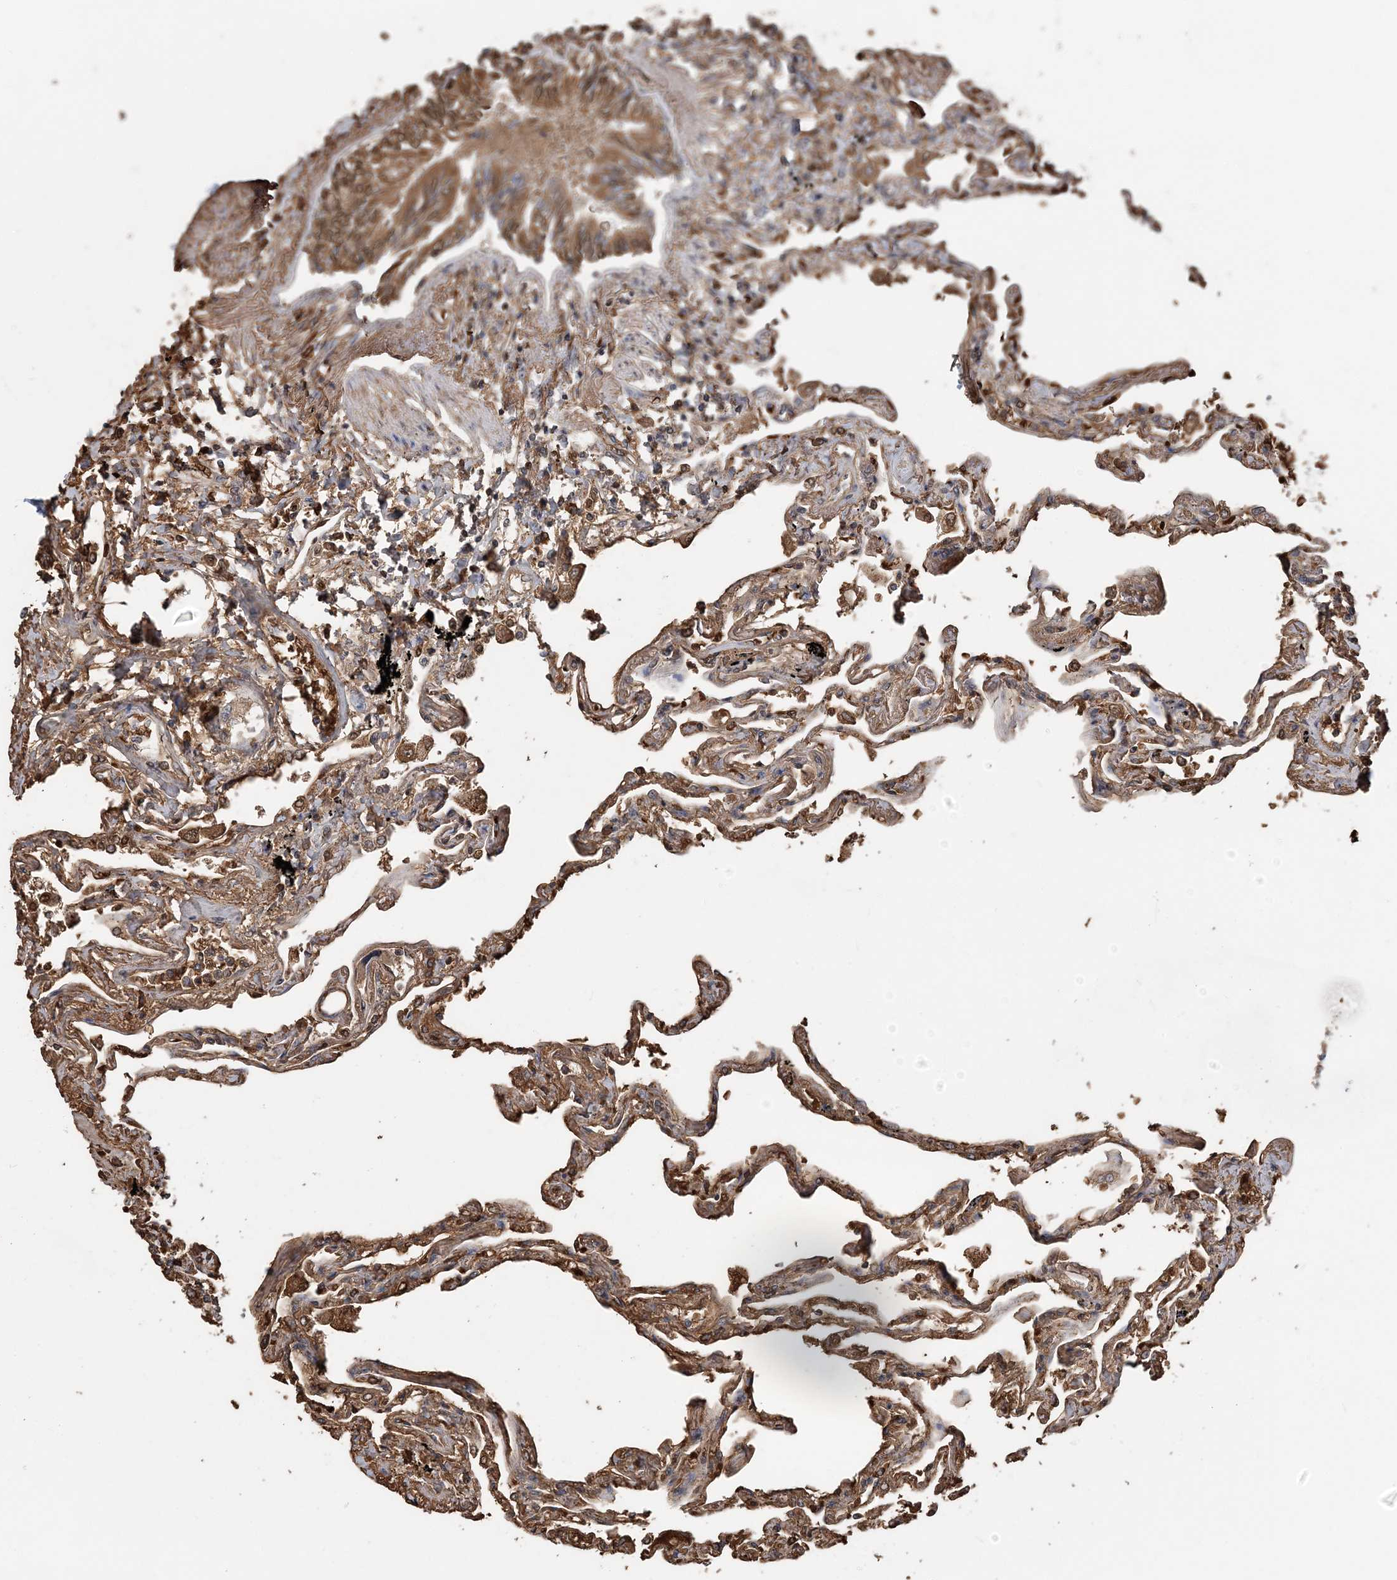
{"staining": {"intensity": "moderate", "quantity": "<25%", "location": "cytoplasmic/membranous"}, "tissue": "lung", "cell_type": "Alveolar cells", "image_type": "normal", "snomed": [{"axis": "morphology", "description": "Normal tissue, NOS"}, {"axis": "topography", "description": "Lung"}], "caption": "A low amount of moderate cytoplasmic/membranous expression is seen in about <25% of alveolar cells in unremarkable lung. (DAB IHC, brown staining for protein, blue staining for nuclei).", "gene": "HBD", "patient": {"sex": "female", "age": 67}}